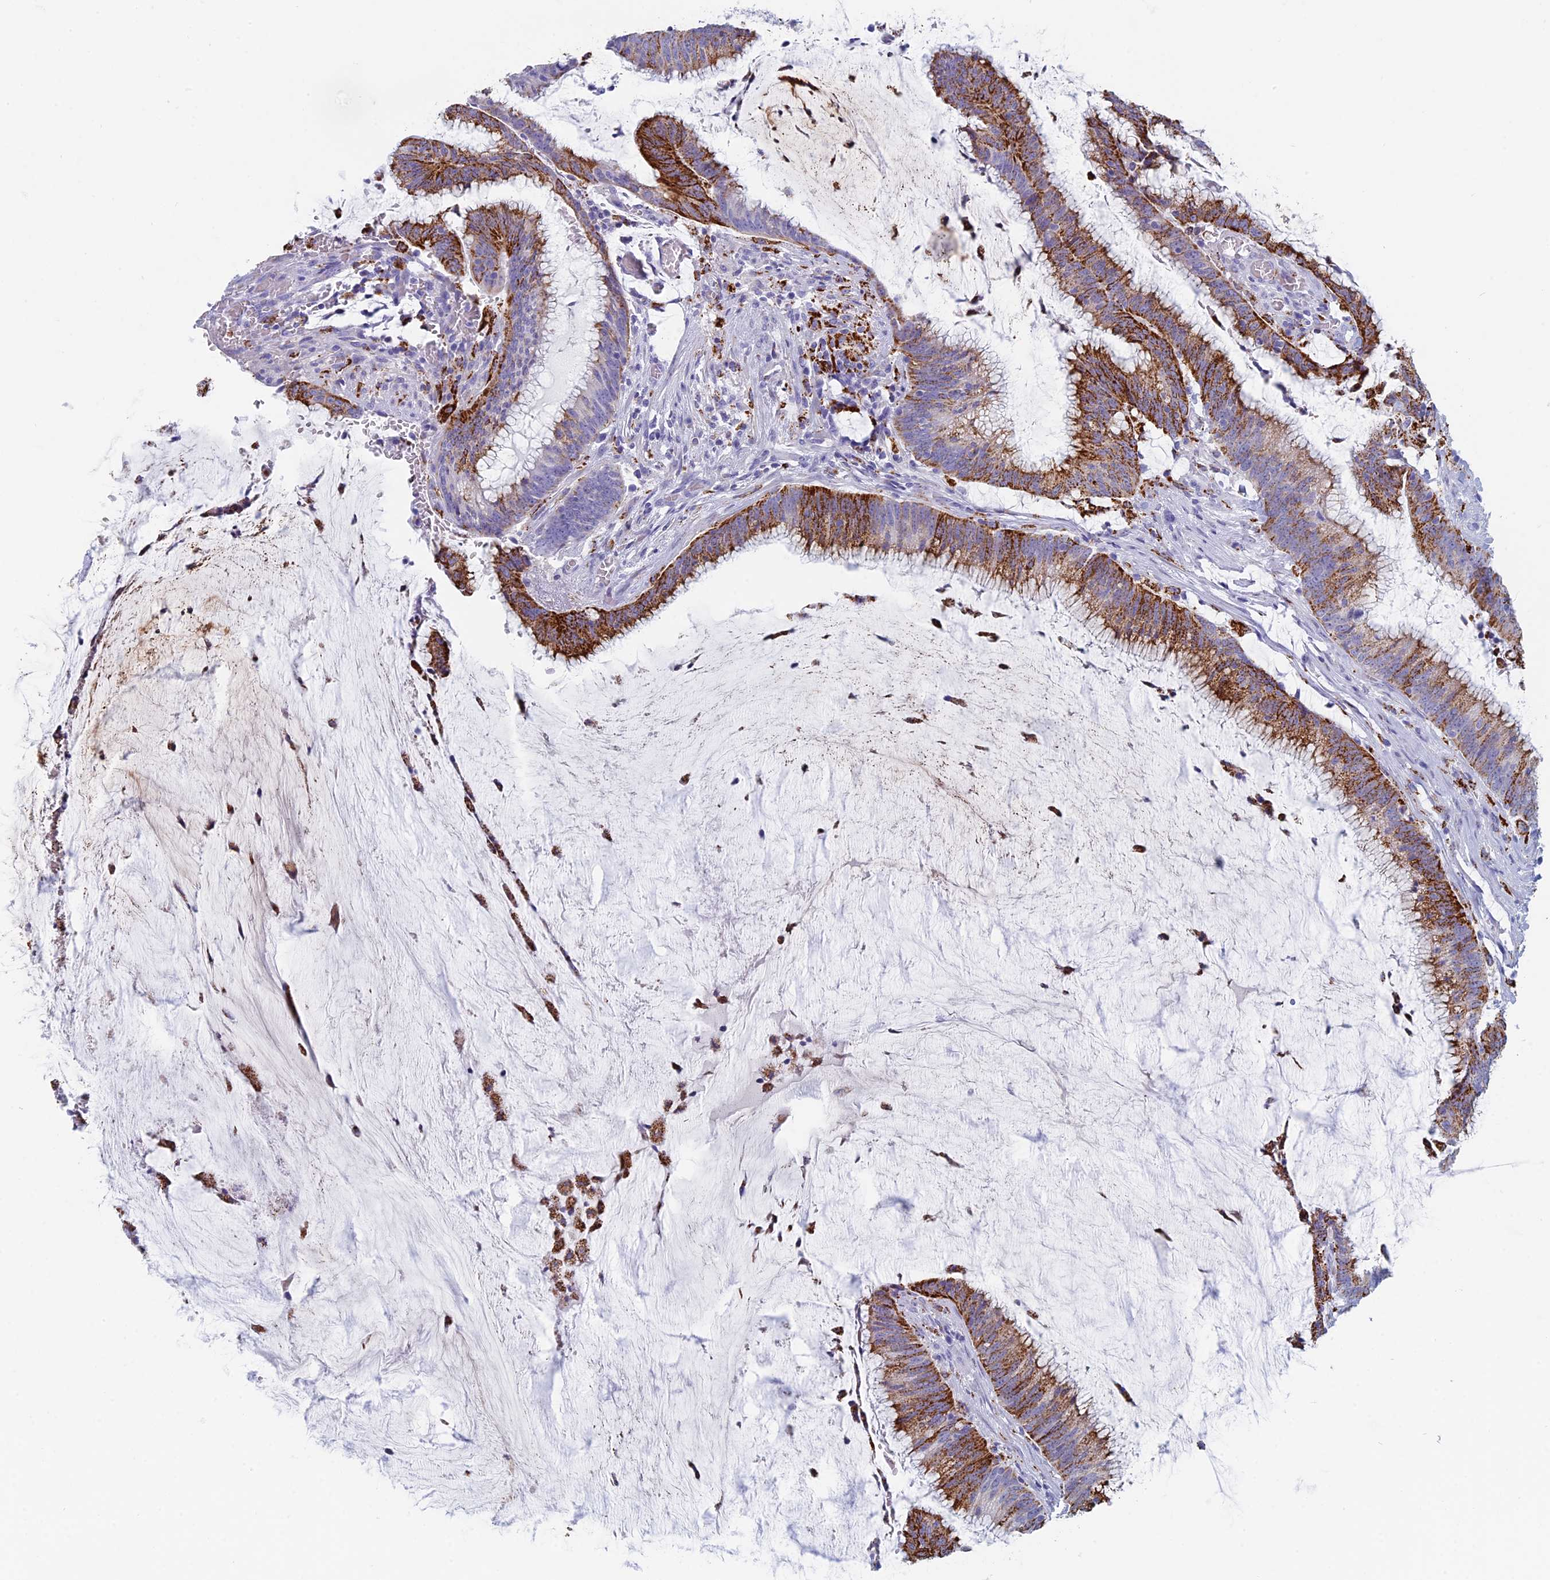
{"staining": {"intensity": "strong", "quantity": "25%-75%", "location": "cytoplasmic/membranous"}, "tissue": "colorectal cancer", "cell_type": "Tumor cells", "image_type": "cancer", "snomed": [{"axis": "morphology", "description": "Adenocarcinoma, NOS"}, {"axis": "topography", "description": "Rectum"}], "caption": "Protein staining of colorectal cancer tissue demonstrates strong cytoplasmic/membranous positivity in about 25%-75% of tumor cells.", "gene": "ALMS1", "patient": {"sex": "female", "age": 77}}